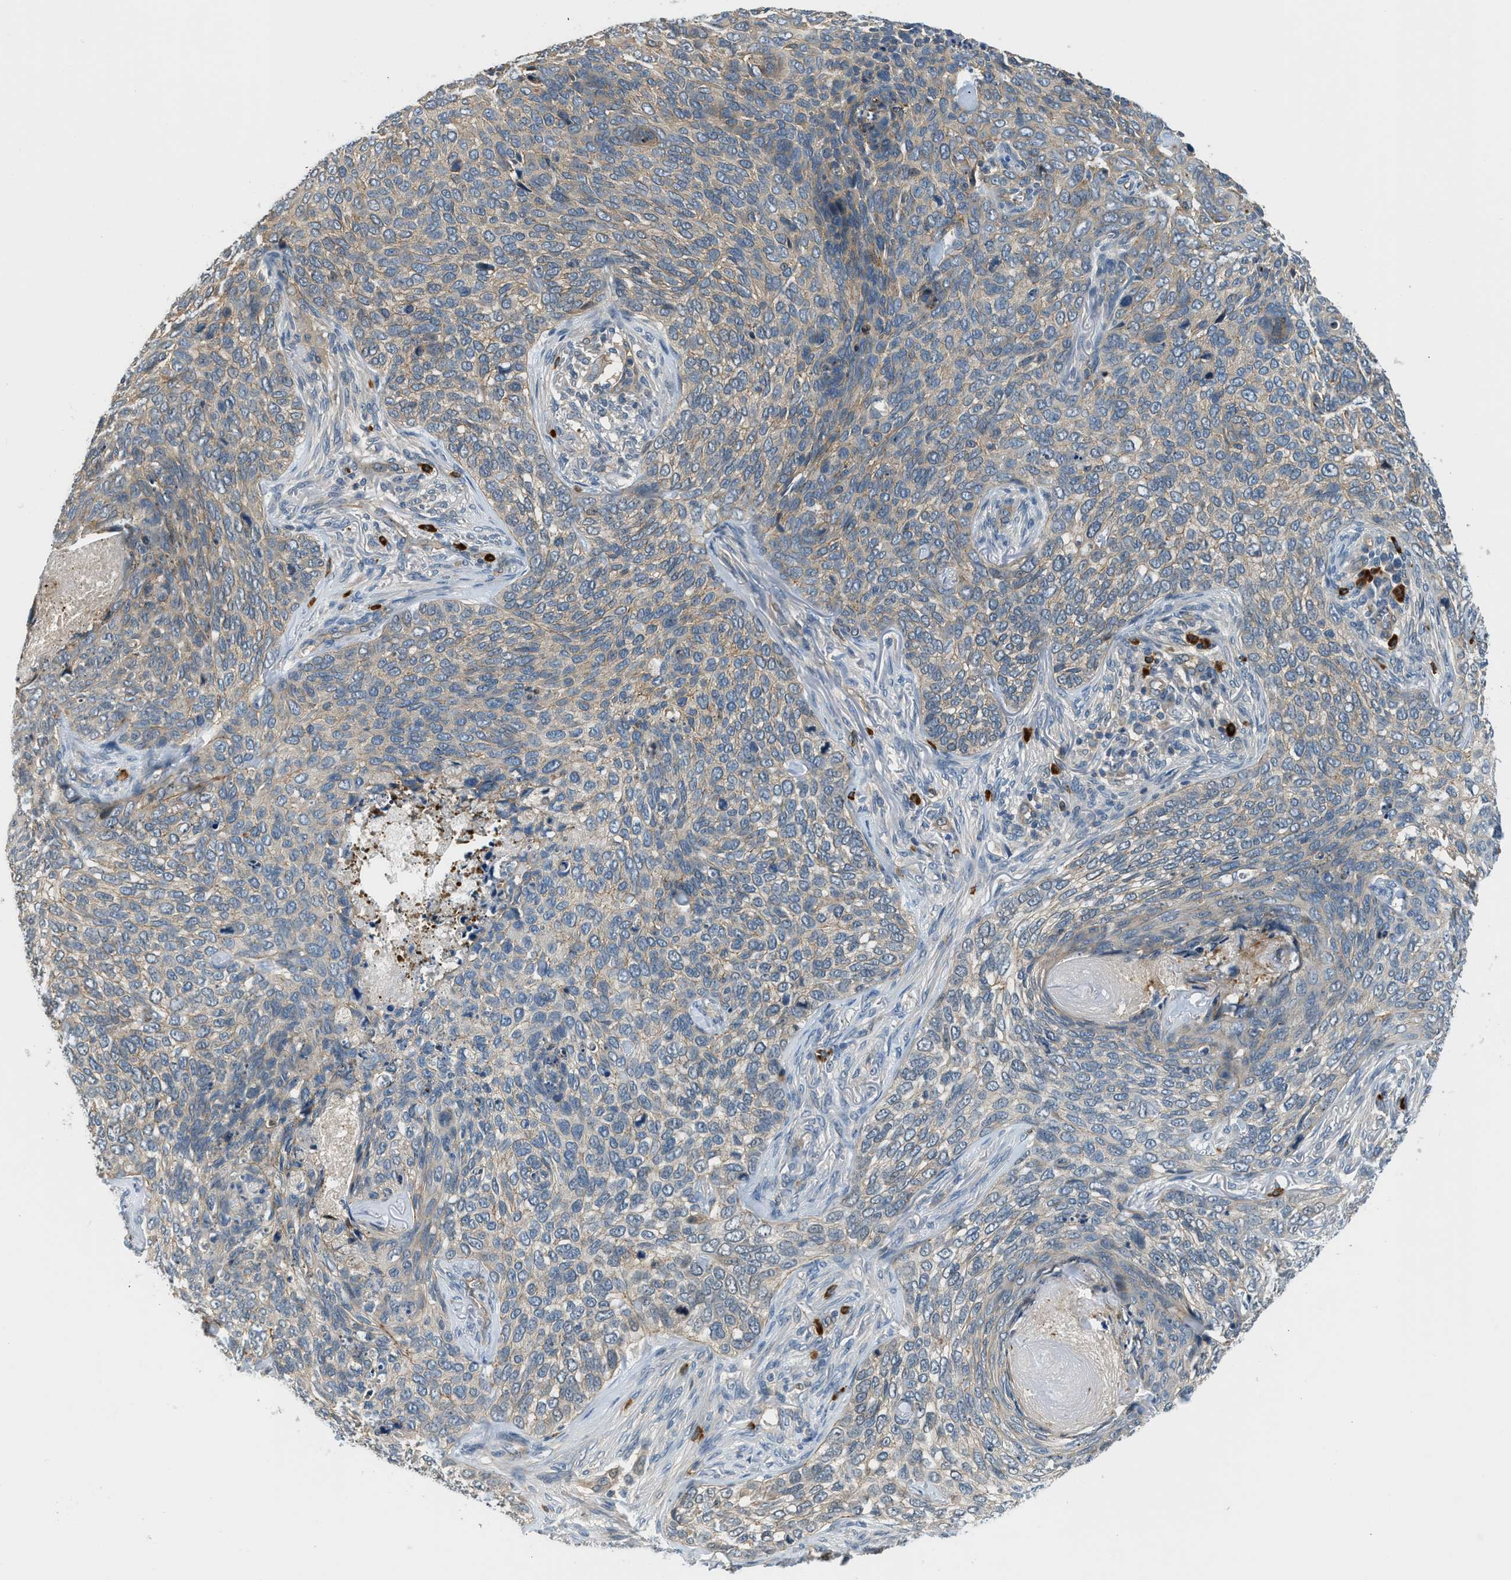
{"staining": {"intensity": "weak", "quantity": "25%-75%", "location": "cytoplasmic/membranous"}, "tissue": "skin cancer", "cell_type": "Tumor cells", "image_type": "cancer", "snomed": [{"axis": "morphology", "description": "Basal cell carcinoma"}, {"axis": "topography", "description": "Skin"}], "caption": "Weak cytoplasmic/membranous staining for a protein is present in about 25%-75% of tumor cells of skin basal cell carcinoma using immunohistochemistry.", "gene": "CBLB", "patient": {"sex": "female", "age": 64}}